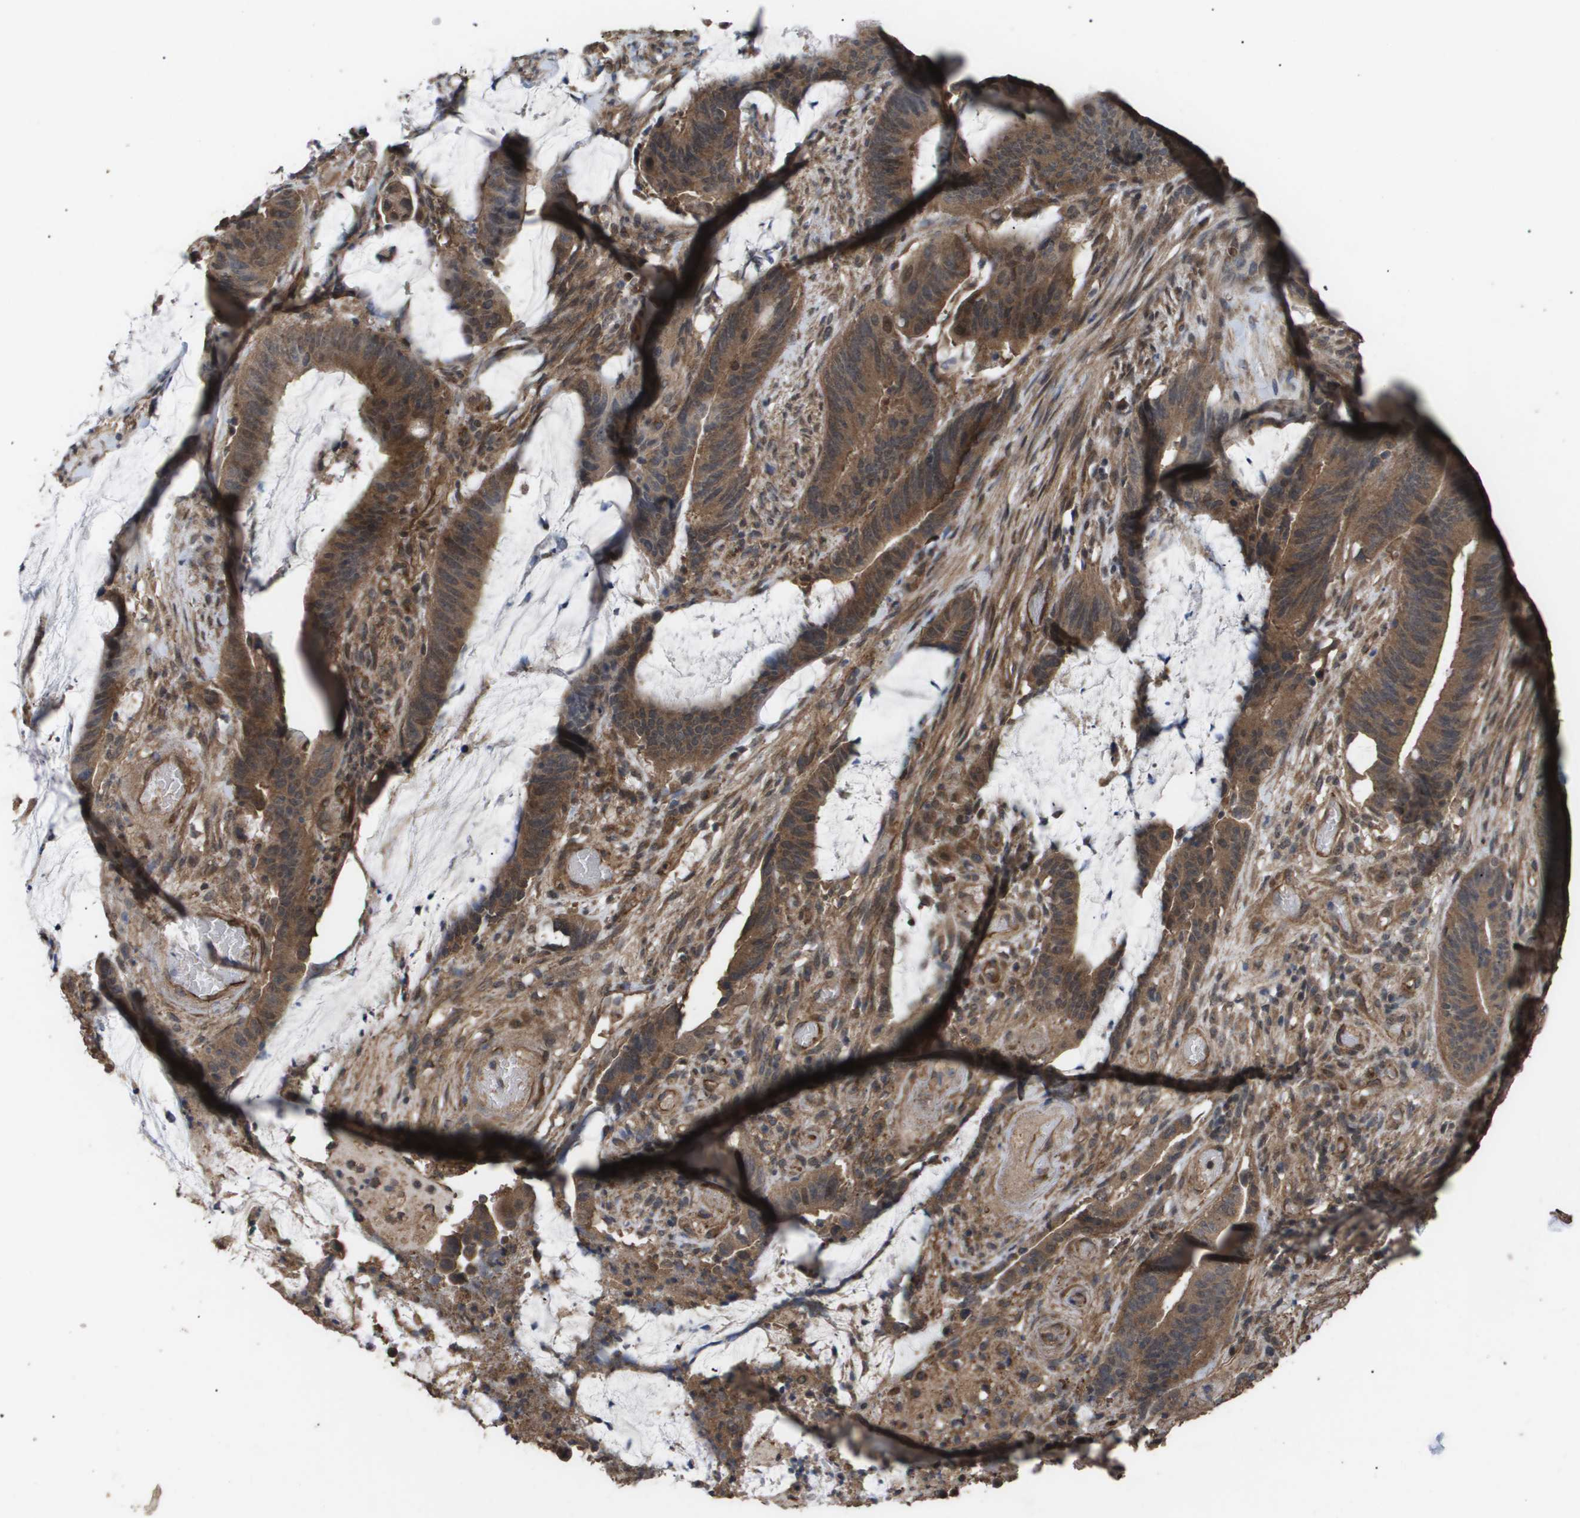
{"staining": {"intensity": "moderate", "quantity": ">75%", "location": "cytoplasmic/membranous"}, "tissue": "colorectal cancer", "cell_type": "Tumor cells", "image_type": "cancer", "snomed": [{"axis": "morphology", "description": "Adenocarcinoma, NOS"}, {"axis": "topography", "description": "Rectum"}], "caption": "Colorectal cancer tissue exhibits moderate cytoplasmic/membranous staining in approximately >75% of tumor cells, visualized by immunohistochemistry.", "gene": "CUL5", "patient": {"sex": "female", "age": 66}}